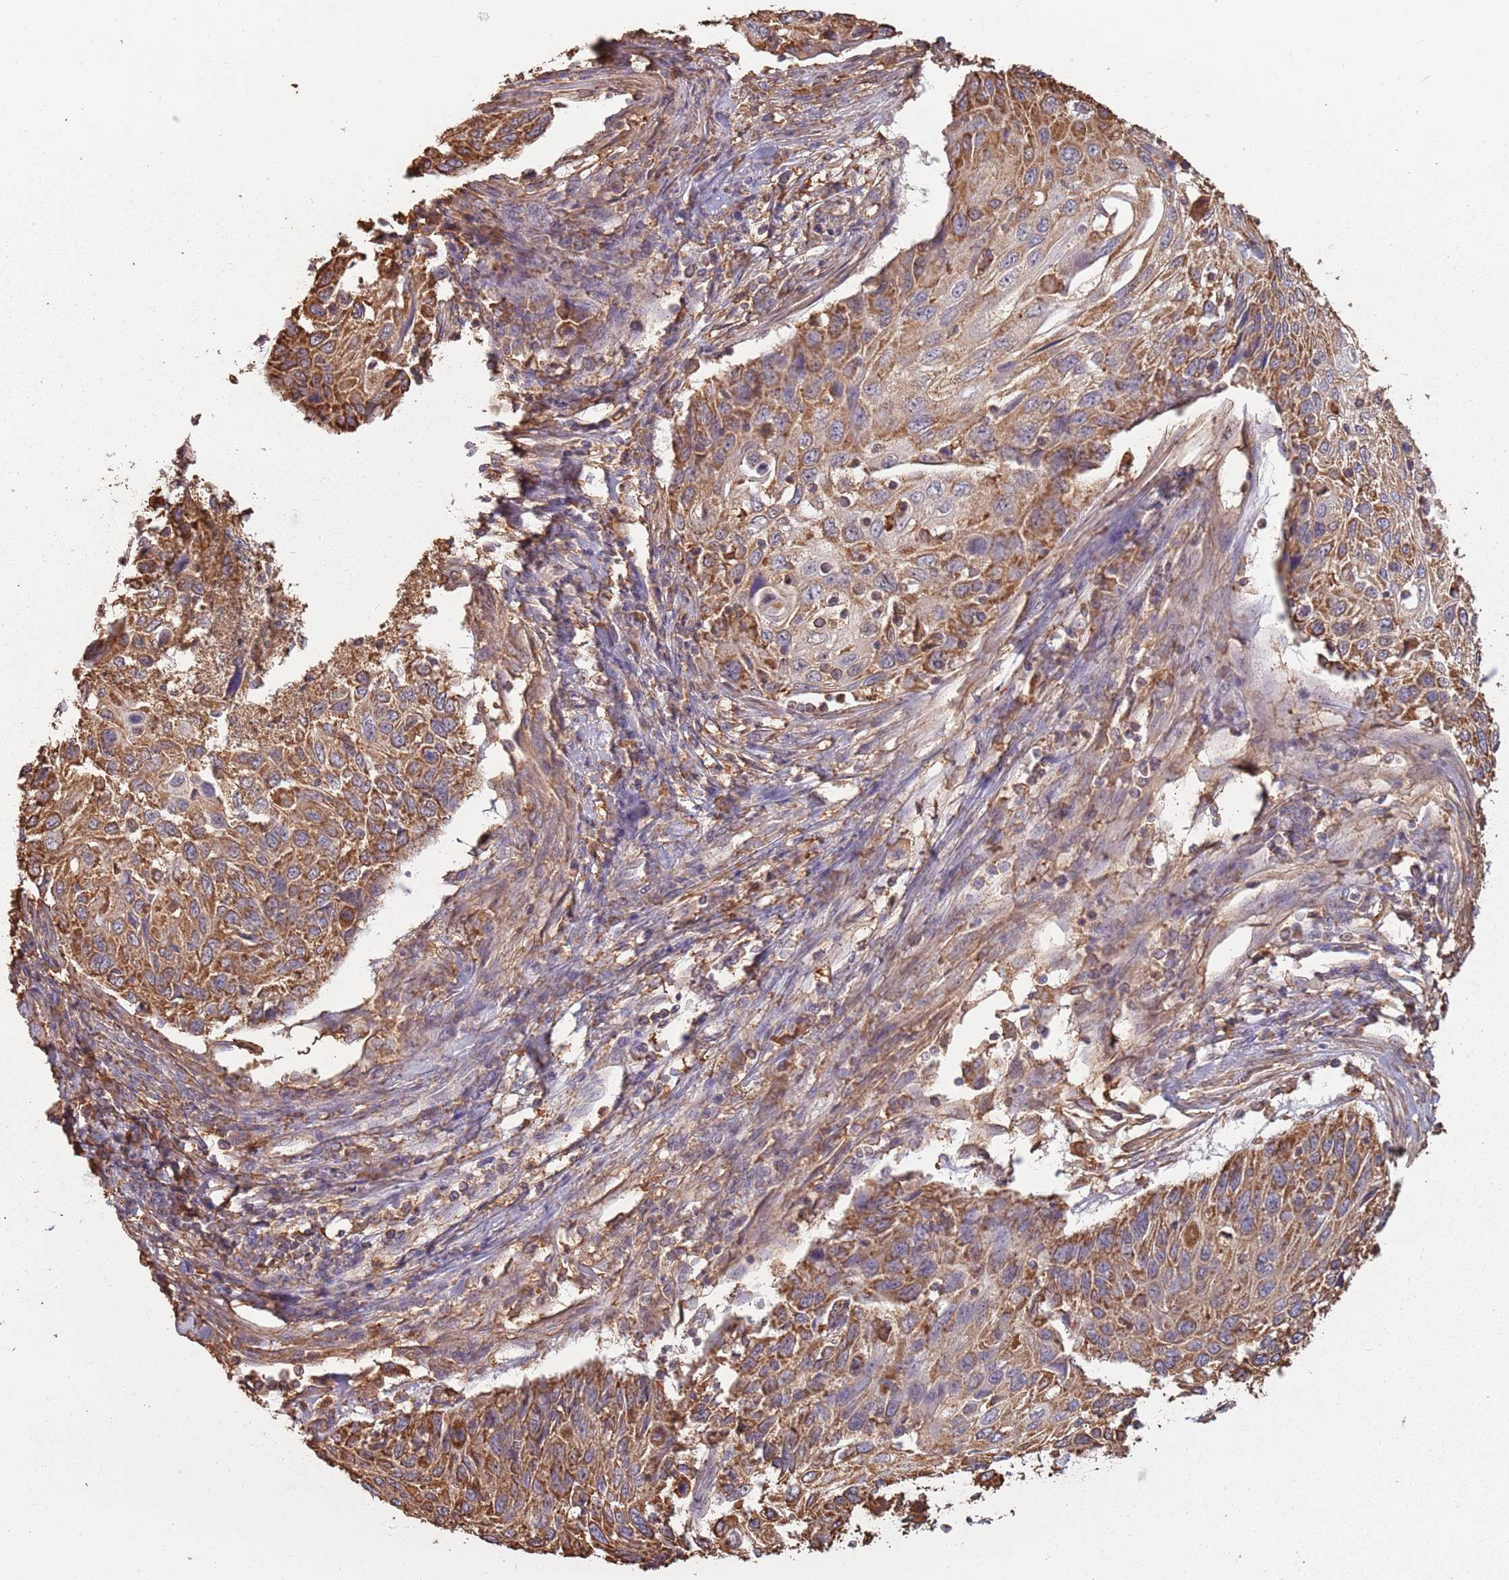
{"staining": {"intensity": "moderate", "quantity": ">75%", "location": "cytoplasmic/membranous"}, "tissue": "cervical cancer", "cell_type": "Tumor cells", "image_type": "cancer", "snomed": [{"axis": "morphology", "description": "Squamous cell carcinoma, NOS"}, {"axis": "topography", "description": "Cervix"}], "caption": "A high-resolution histopathology image shows immunohistochemistry (IHC) staining of cervical cancer, which demonstrates moderate cytoplasmic/membranous staining in about >75% of tumor cells.", "gene": "ATOSB", "patient": {"sex": "female", "age": 70}}